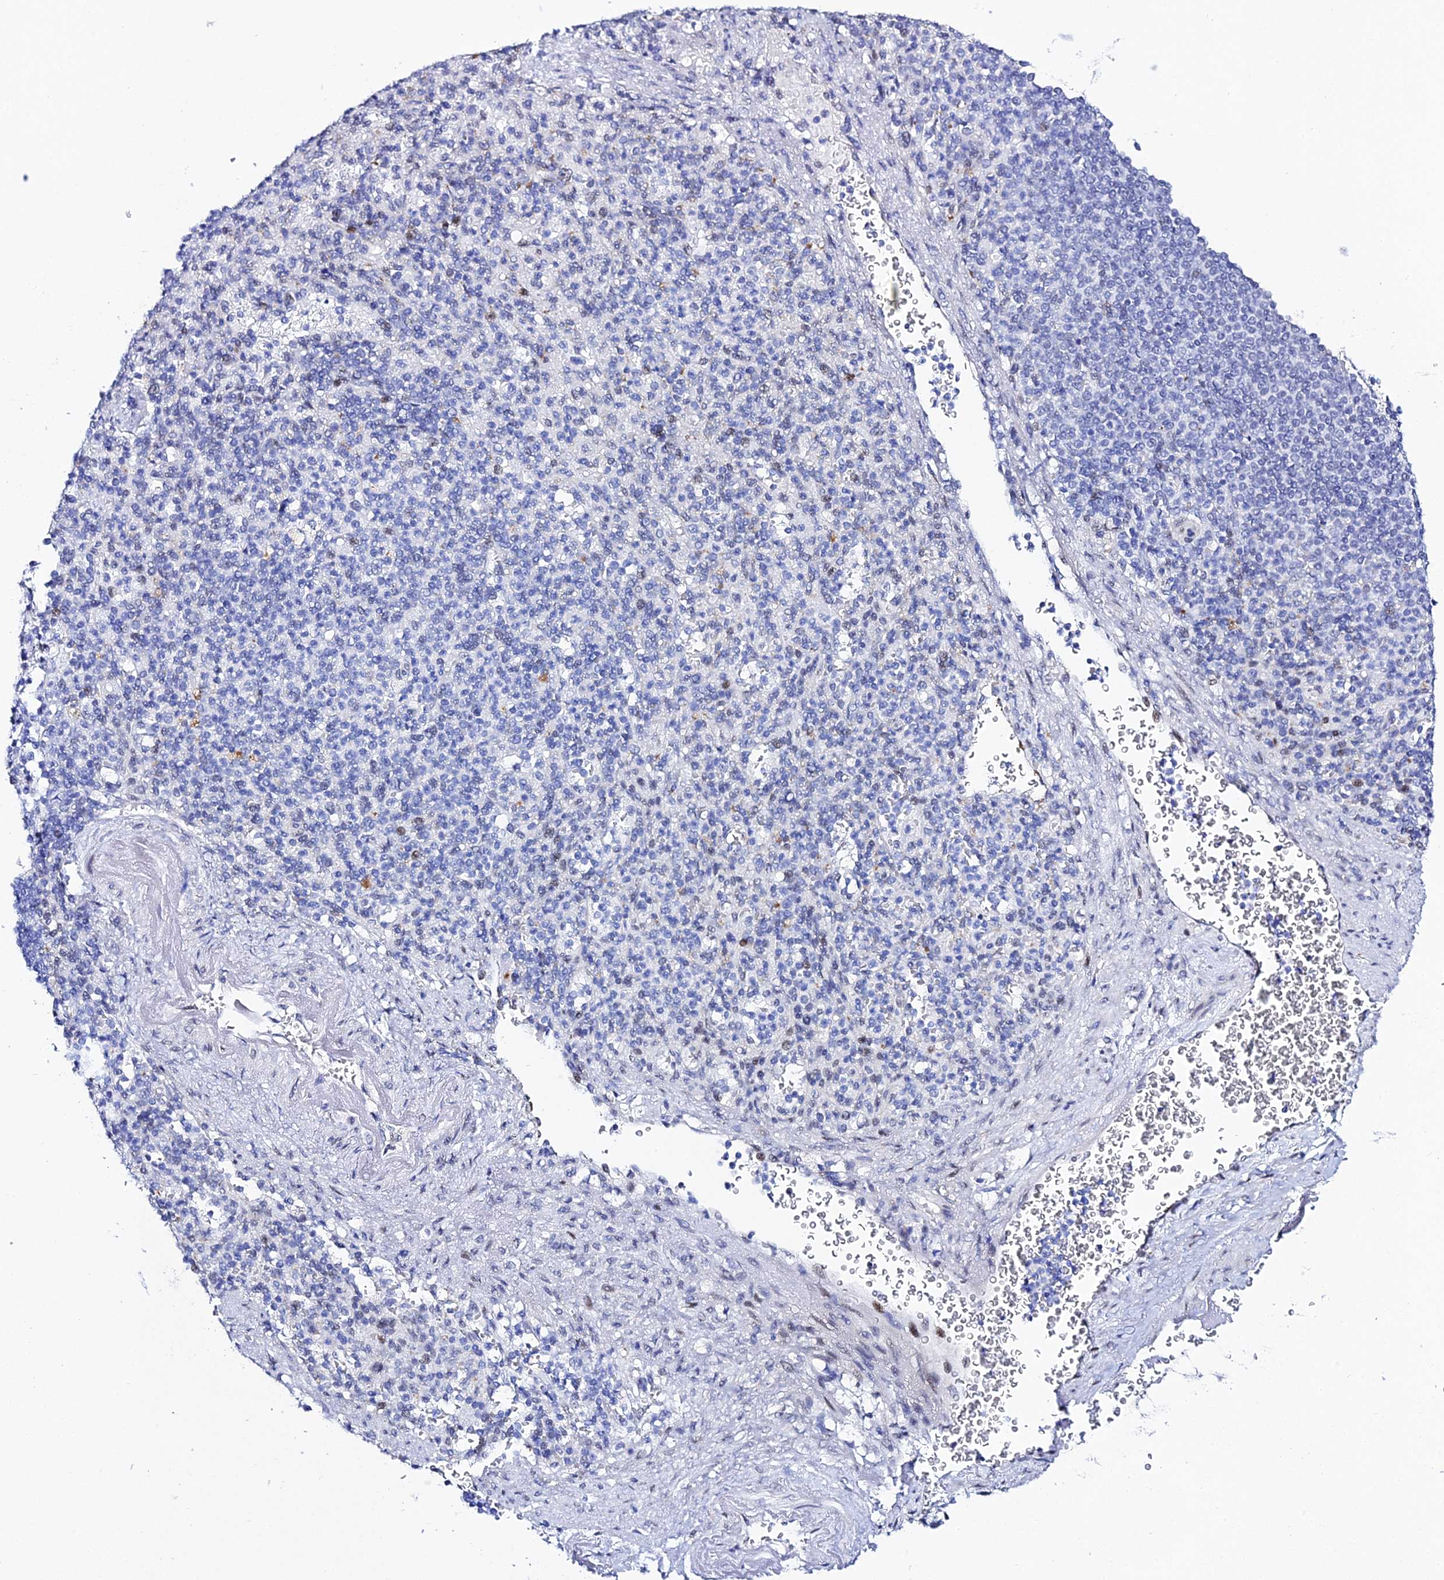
{"staining": {"intensity": "weak", "quantity": "<25%", "location": "cytoplasmic/membranous,nuclear"}, "tissue": "spleen", "cell_type": "Cells in red pulp", "image_type": "normal", "snomed": [{"axis": "morphology", "description": "Normal tissue, NOS"}, {"axis": "topography", "description": "Spleen"}], "caption": "The micrograph demonstrates no staining of cells in red pulp in benign spleen.", "gene": "POFUT2", "patient": {"sex": "female", "age": 74}}